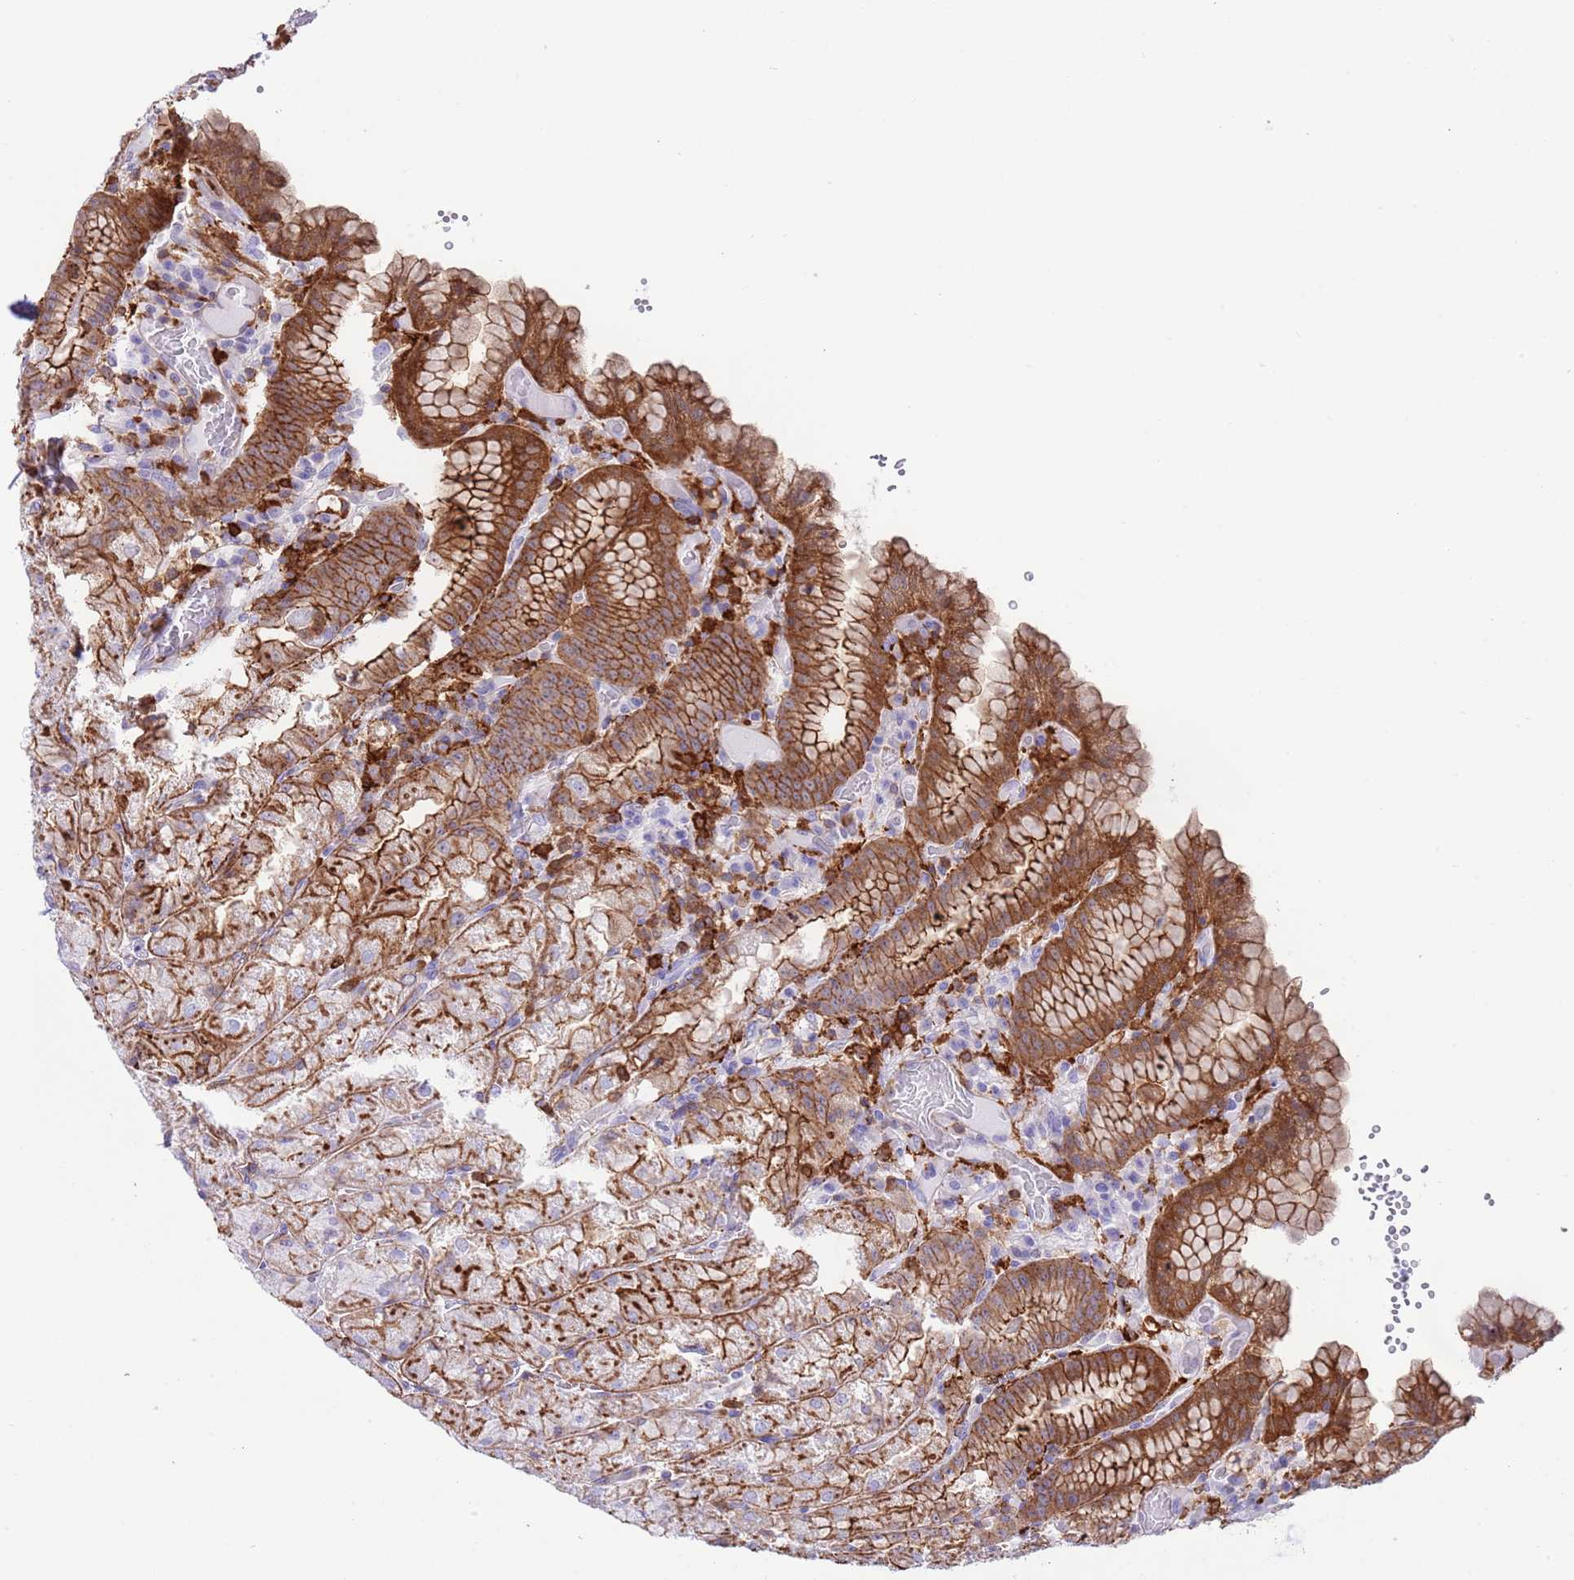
{"staining": {"intensity": "strong", "quantity": ">75%", "location": "cytoplasmic/membranous"}, "tissue": "stomach", "cell_type": "Glandular cells", "image_type": "normal", "snomed": [{"axis": "morphology", "description": "Normal tissue, NOS"}, {"axis": "topography", "description": "Stomach, upper"}], "caption": "A histopathology image of human stomach stained for a protein shows strong cytoplasmic/membranous brown staining in glandular cells. (brown staining indicates protein expression, while blue staining denotes nuclei).", "gene": "EFHD2", "patient": {"sex": "male", "age": 52}}